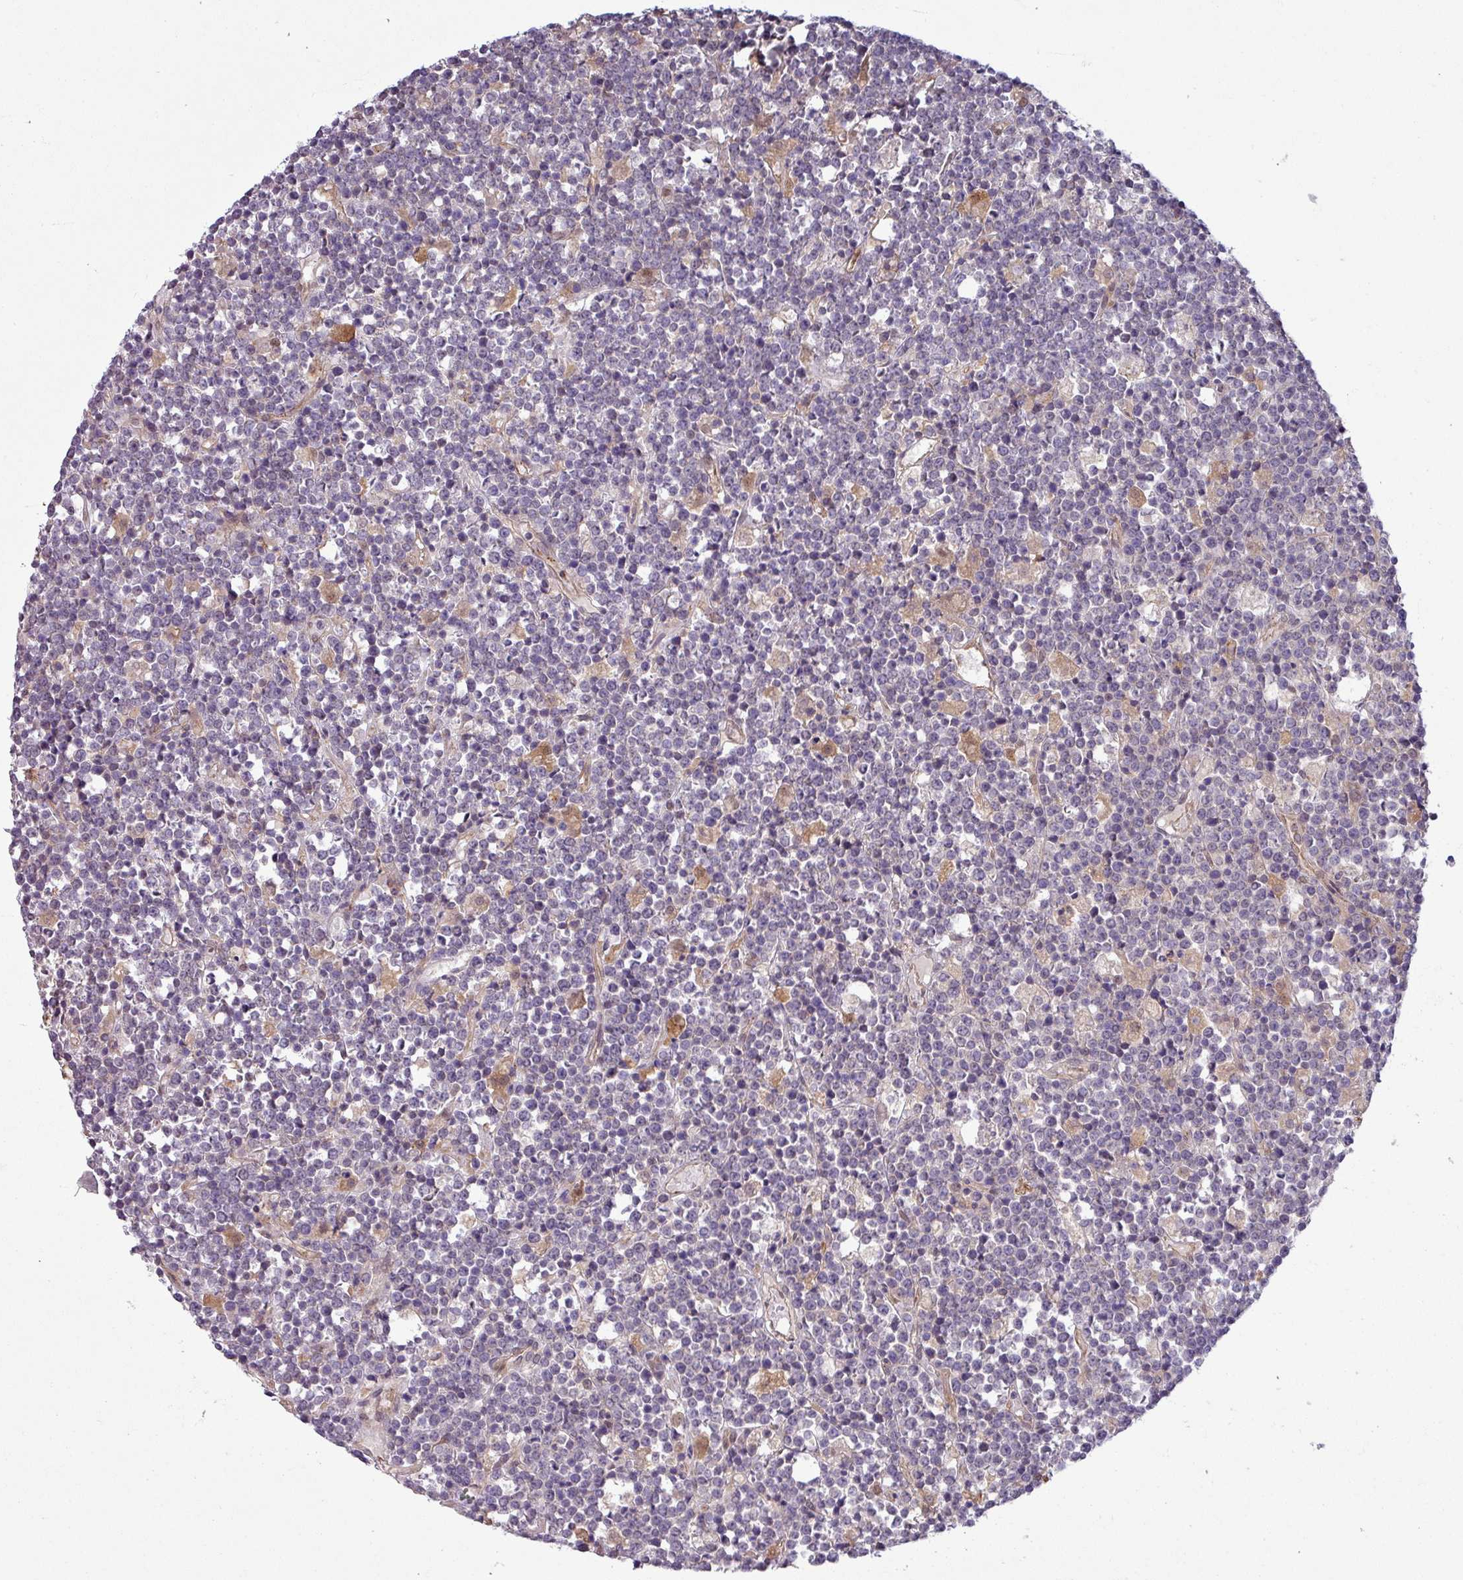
{"staining": {"intensity": "negative", "quantity": "none", "location": "none"}, "tissue": "lymphoma", "cell_type": "Tumor cells", "image_type": "cancer", "snomed": [{"axis": "morphology", "description": "Malignant lymphoma, non-Hodgkin's type, High grade"}, {"axis": "topography", "description": "Ovary"}], "caption": "This is an IHC micrograph of high-grade malignant lymphoma, non-Hodgkin's type. There is no positivity in tumor cells.", "gene": "CCDC144A", "patient": {"sex": "female", "age": 56}}